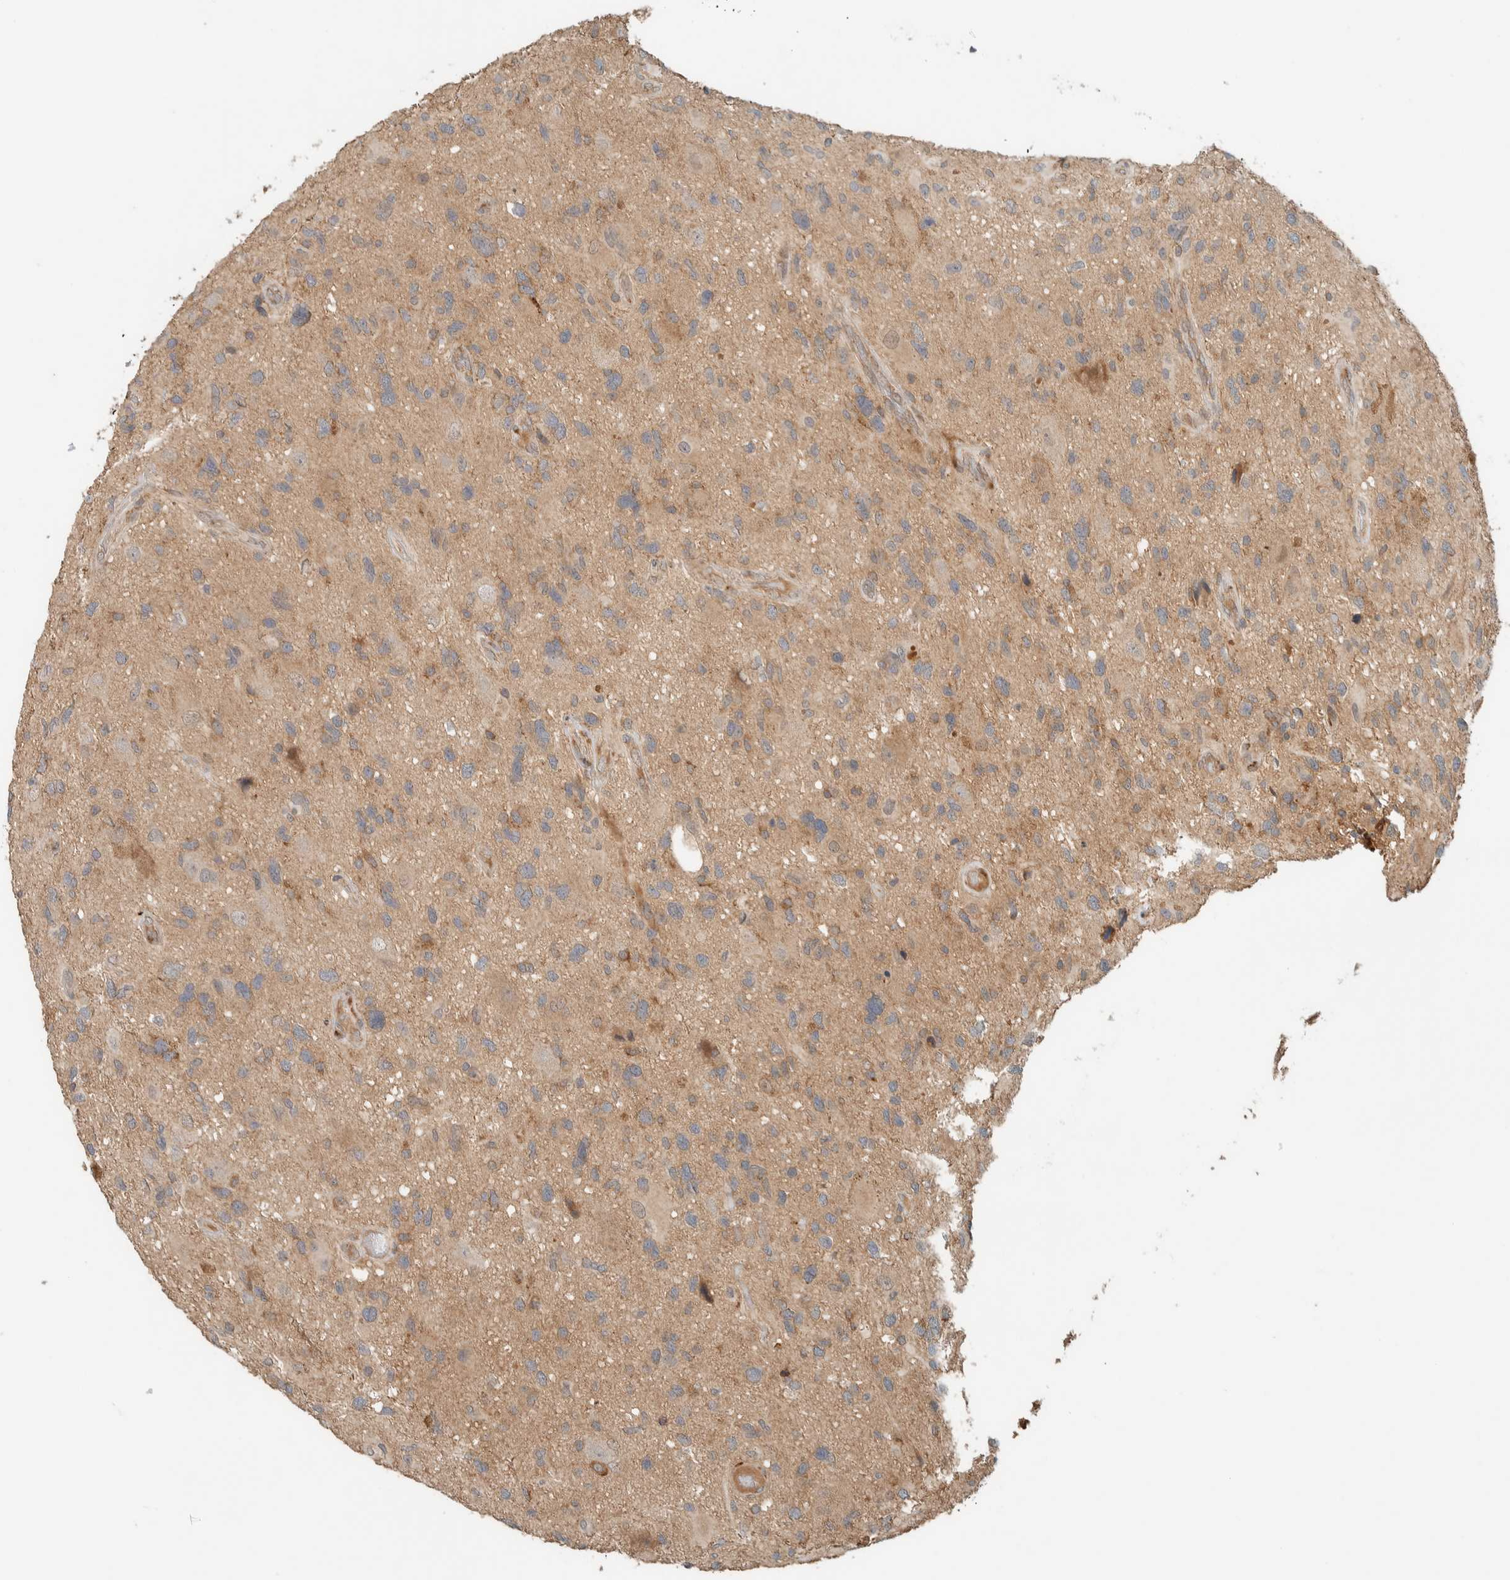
{"staining": {"intensity": "weak", "quantity": ">75%", "location": "cytoplasmic/membranous"}, "tissue": "glioma", "cell_type": "Tumor cells", "image_type": "cancer", "snomed": [{"axis": "morphology", "description": "Glioma, malignant, High grade"}, {"axis": "topography", "description": "Brain"}], "caption": "Immunohistochemical staining of malignant glioma (high-grade) demonstrates low levels of weak cytoplasmic/membranous protein expression in approximately >75% of tumor cells.", "gene": "CTBP2", "patient": {"sex": "male", "age": 33}}